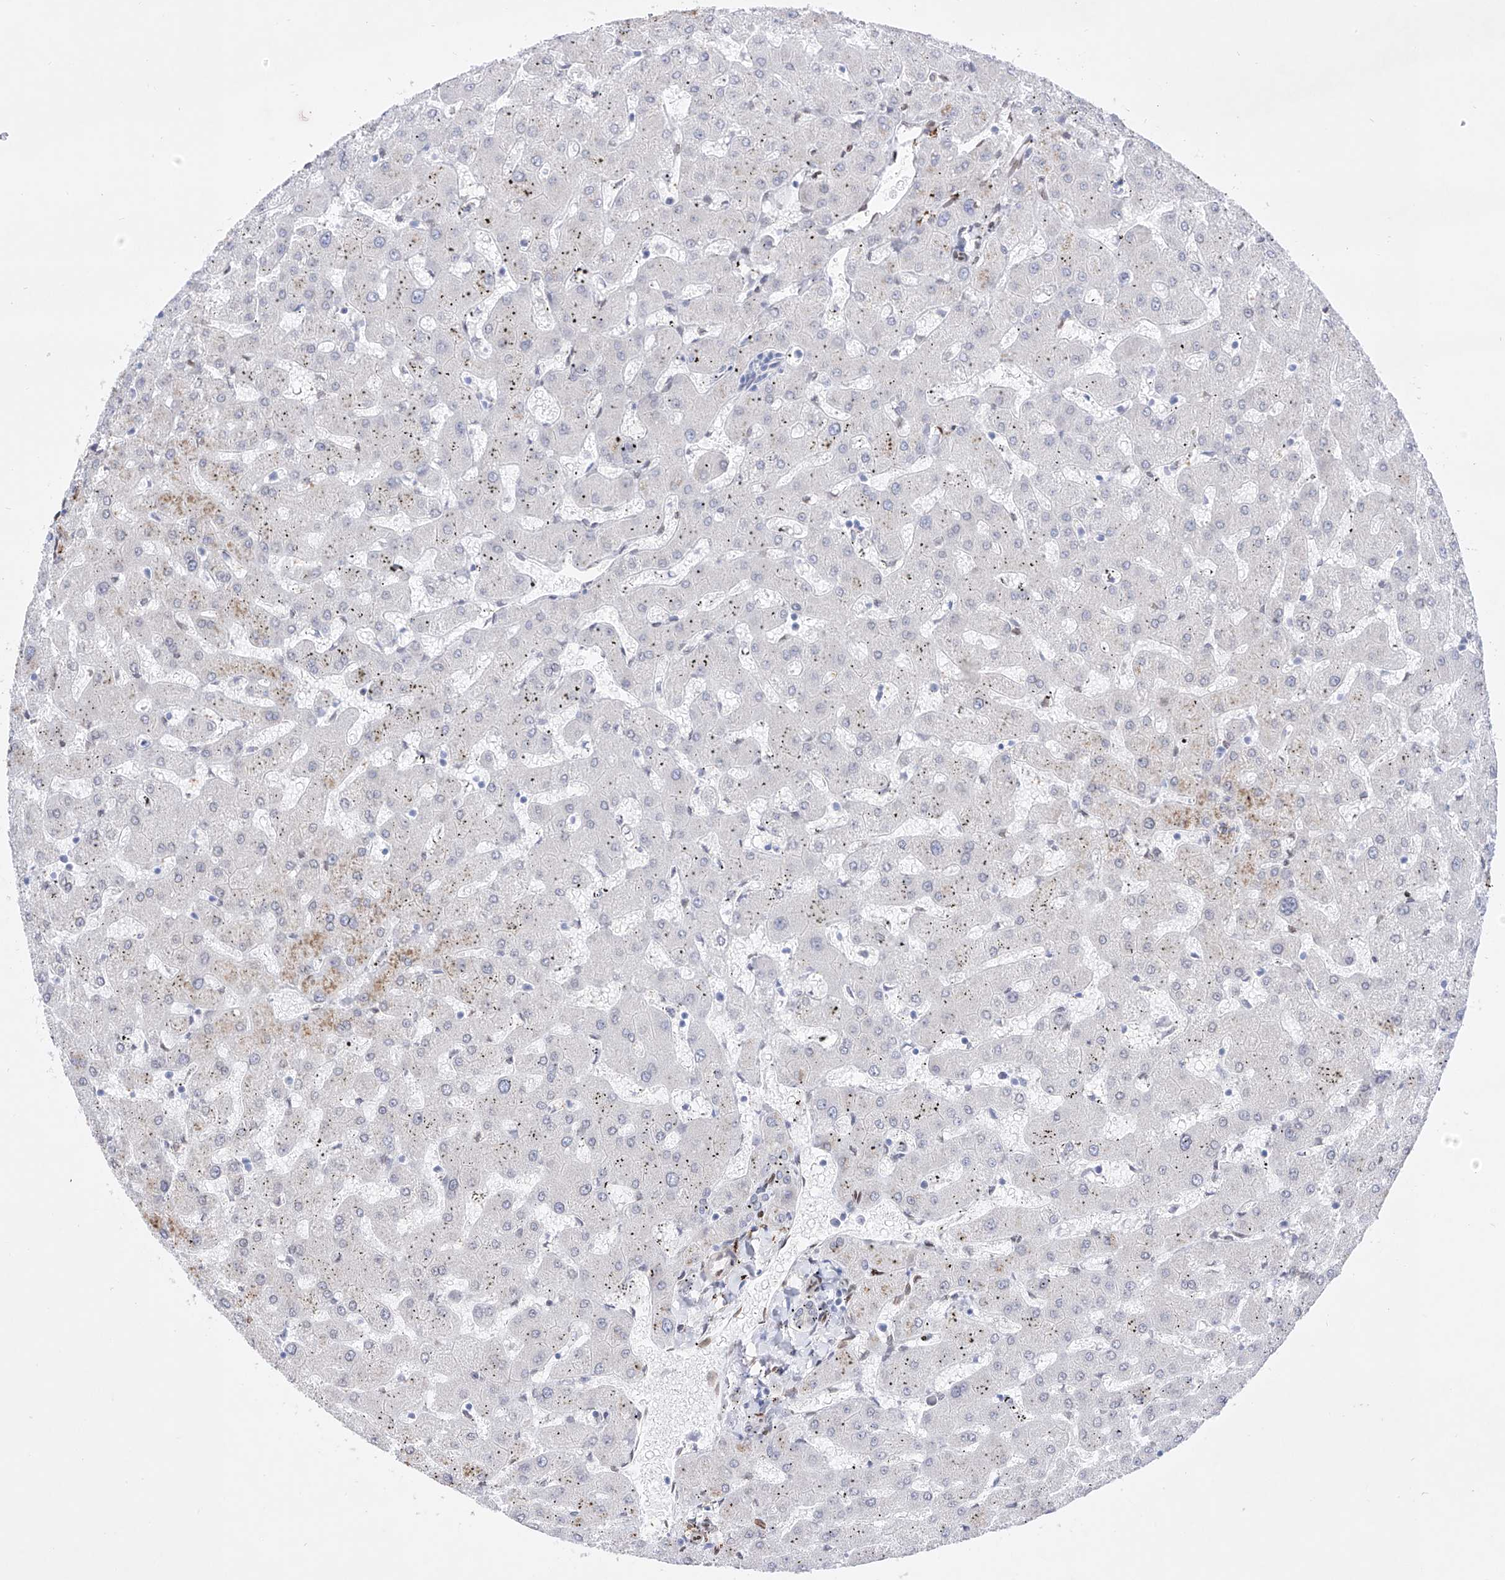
{"staining": {"intensity": "negative", "quantity": "none", "location": "none"}, "tissue": "liver", "cell_type": "Cholangiocytes", "image_type": "normal", "snomed": [{"axis": "morphology", "description": "Normal tissue, NOS"}, {"axis": "topography", "description": "Liver"}], "caption": "High magnification brightfield microscopy of benign liver stained with DAB (3,3'-diaminobenzidine) (brown) and counterstained with hematoxylin (blue): cholangiocytes show no significant staining. (Brightfield microscopy of DAB (3,3'-diaminobenzidine) immunohistochemistry at high magnification).", "gene": "LCLAT1", "patient": {"sex": "female", "age": 63}}